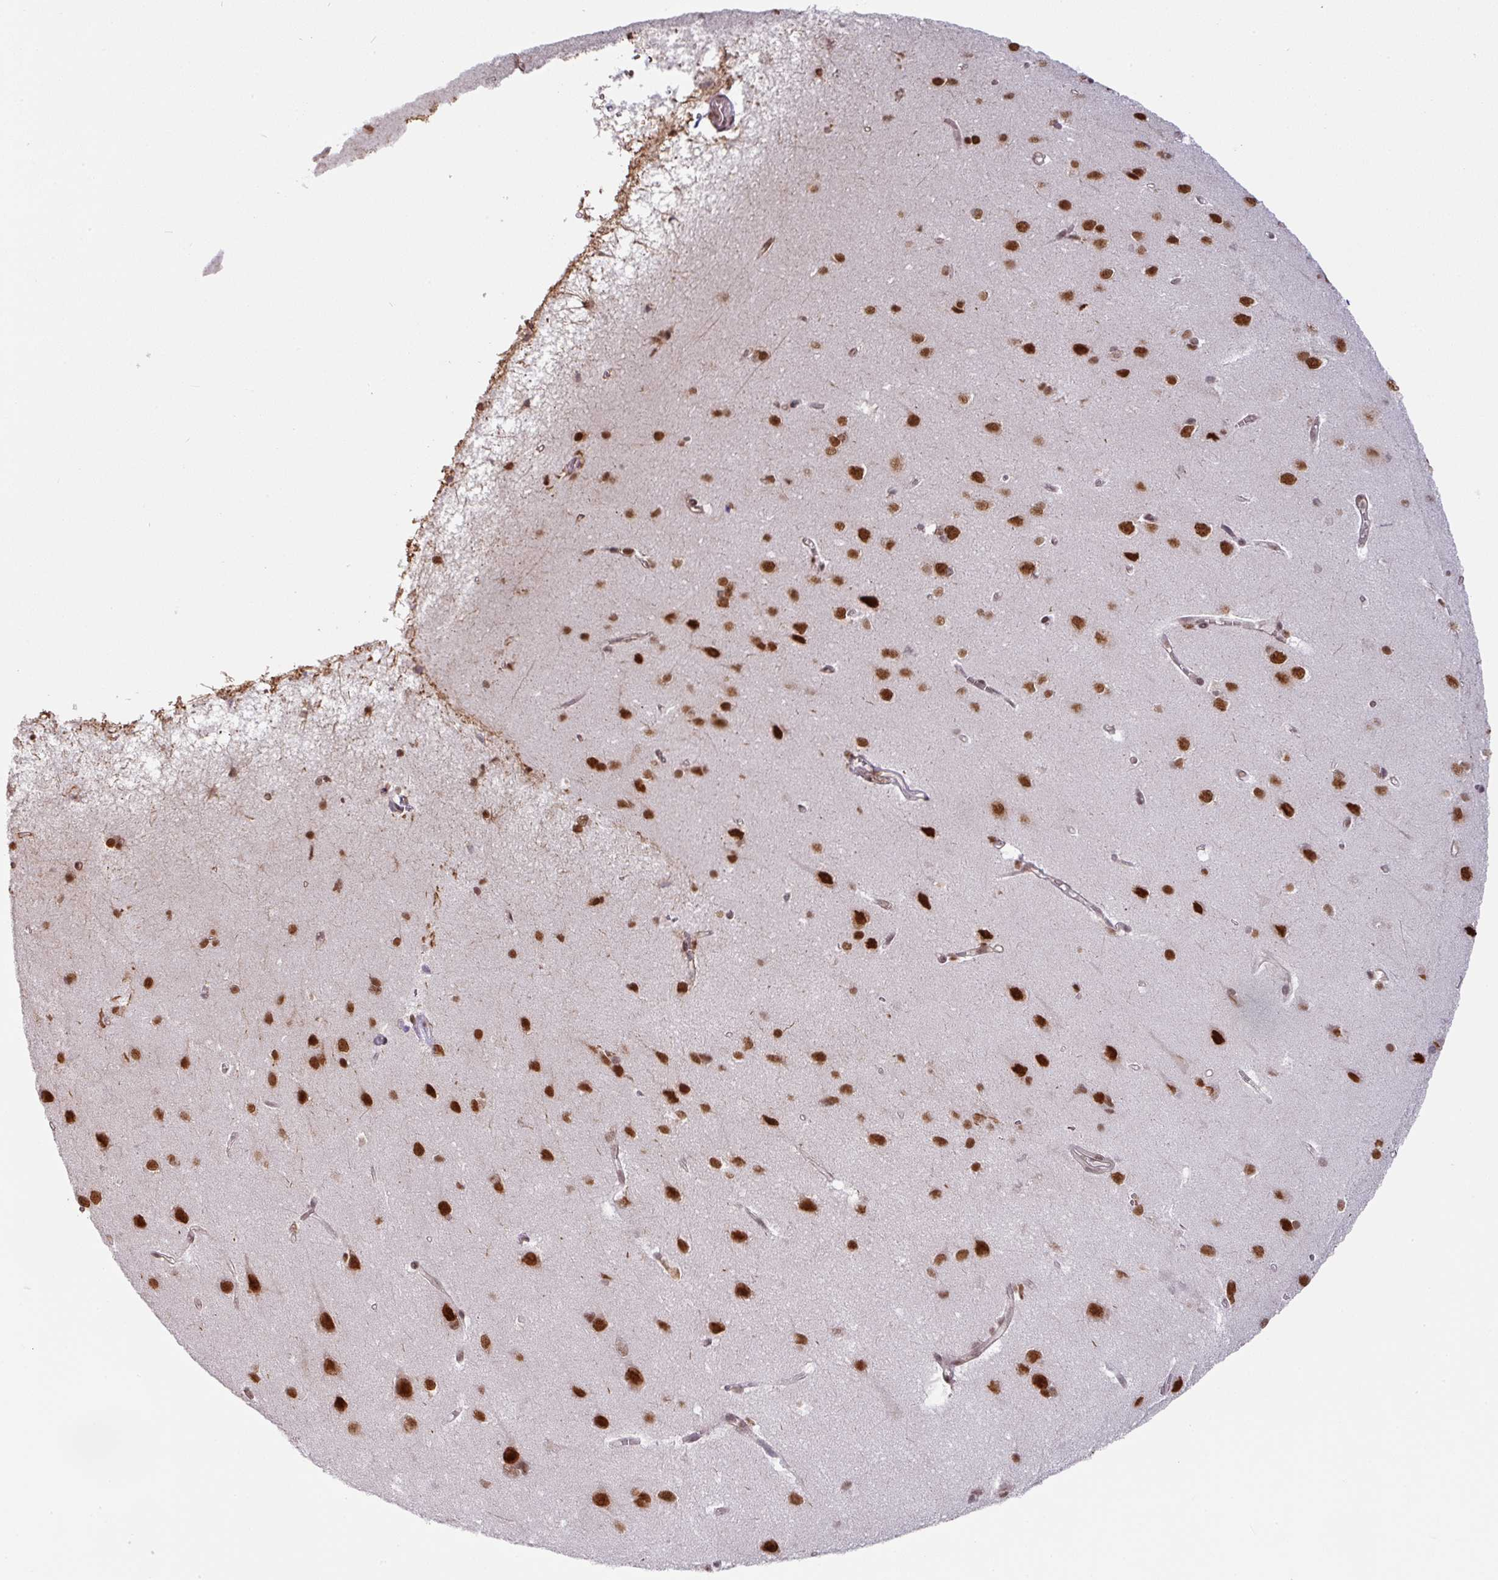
{"staining": {"intensity": "weak", "quantity": "<25%", "location": "nuclear"}, "tissue": "cerebral cortex", "cell_type": "Endothelial cells", "image_type": "normal", "snomed": [{"axis": "morphology", "description": "Normal tissue, NOS"}, {"axis": "topography", "description": "Cerebral cortex"}], "caption": "Endothelial cells are negative for protein expression in unremarkable human cerebral cortex. (DAB immunohistochemistry (IHC) with hematoxylin counter stain).", "gene": "NCOA5", "patient": {"sex": "male", "age": 37}}